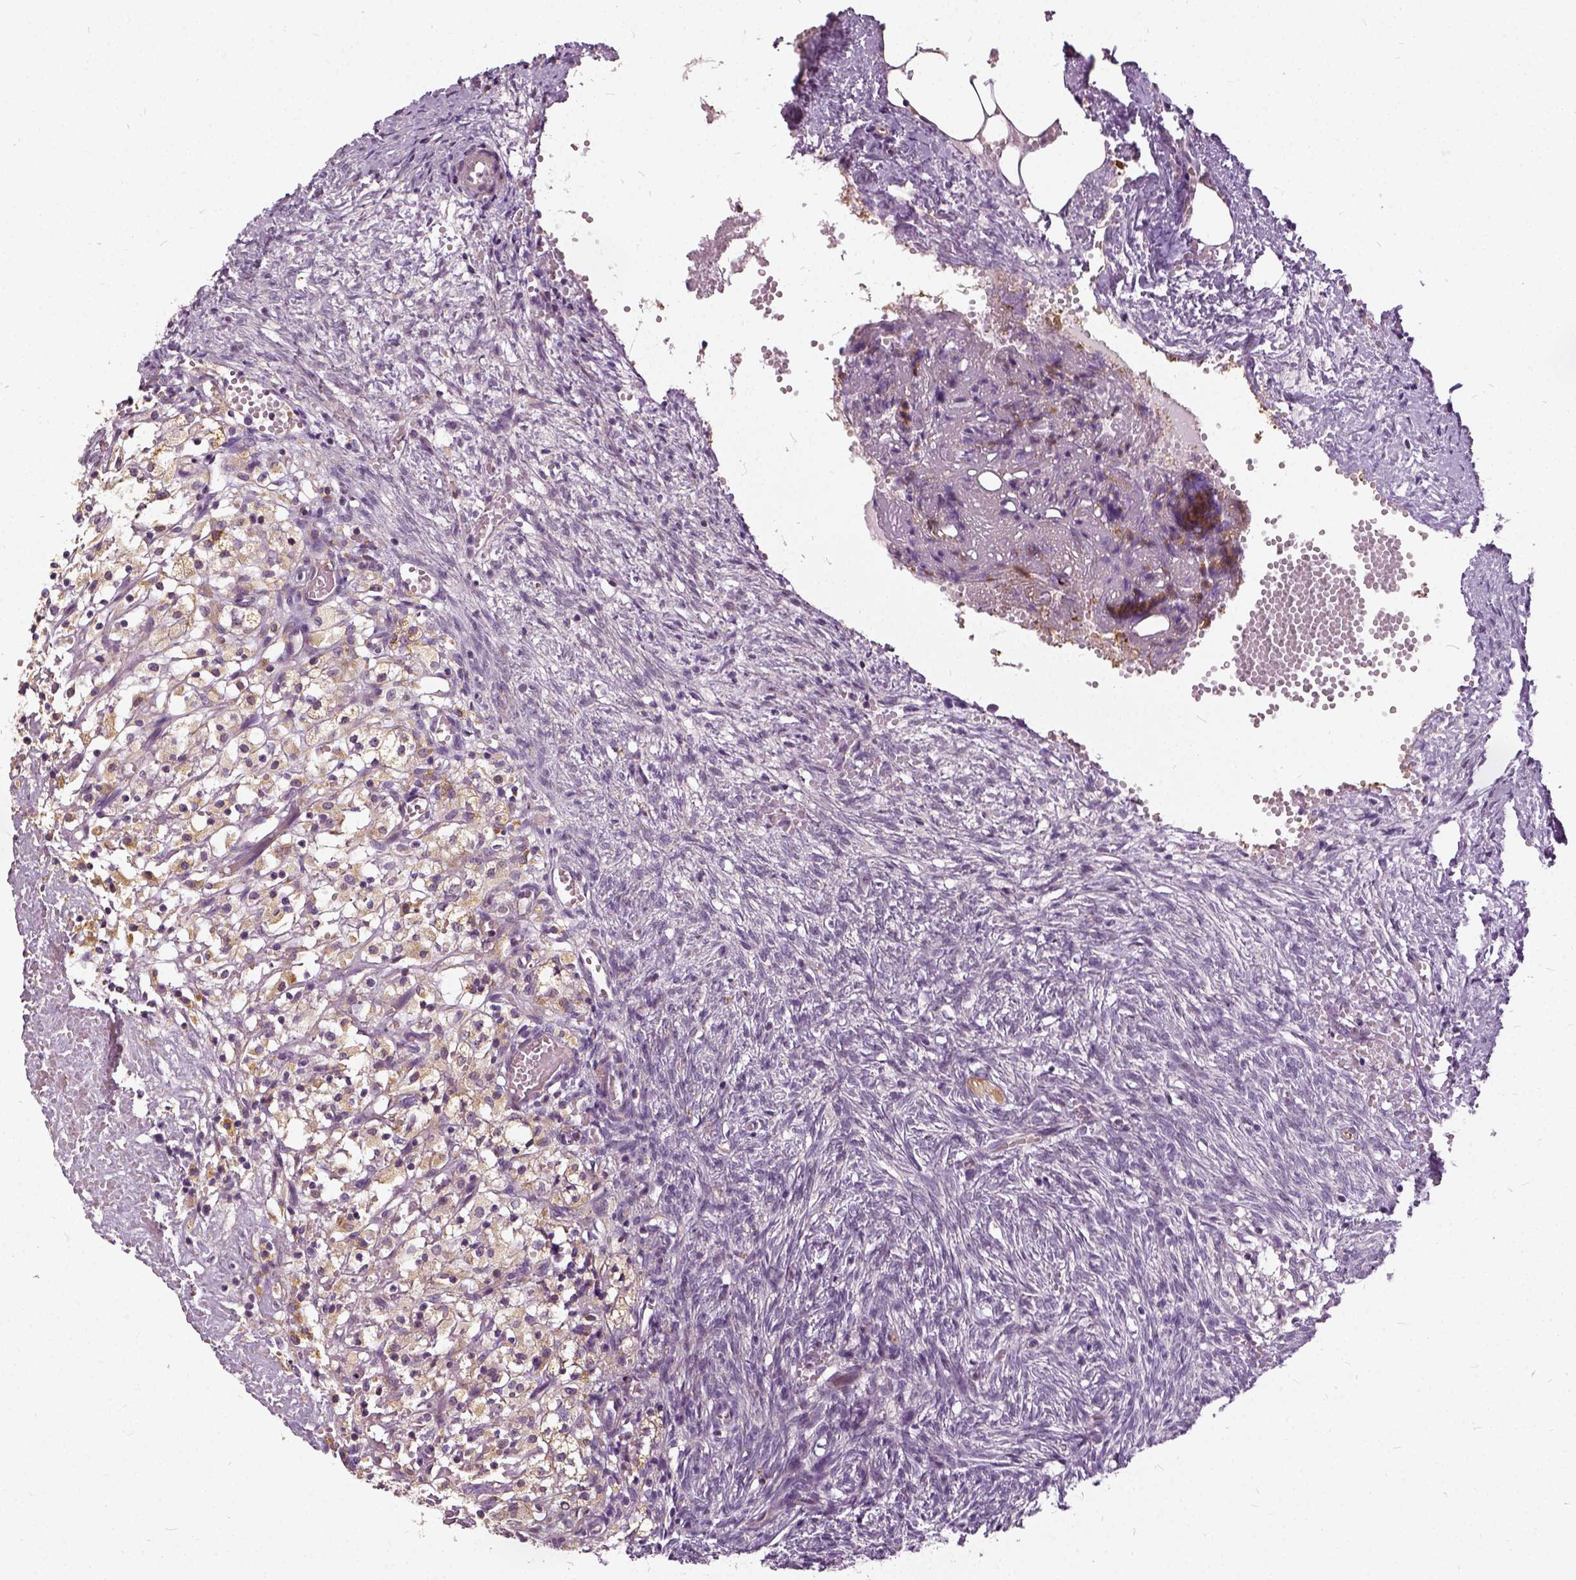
{"staining": {"intensity": "negative", "quantity": "none", "location": "none"}, "tissue": "ovary", "cell_type": "Ovarian stroma cells", "image_type": "normal", "snomed": [{"axis": "morphology", "description": "Normal tissue, NOS"}, {"axis": "topography", "description": "Ovary"}], "caption": "Immunohistochemical staining of unremarkable human ovary displays no significant staining in ovarian stroma cells. The staining is performed using DAB brown chromogen with nuclei counter-stained in using hematoxylin.", "gene": "ILRUN", "patient": {"sex": "female", "age": 46}}